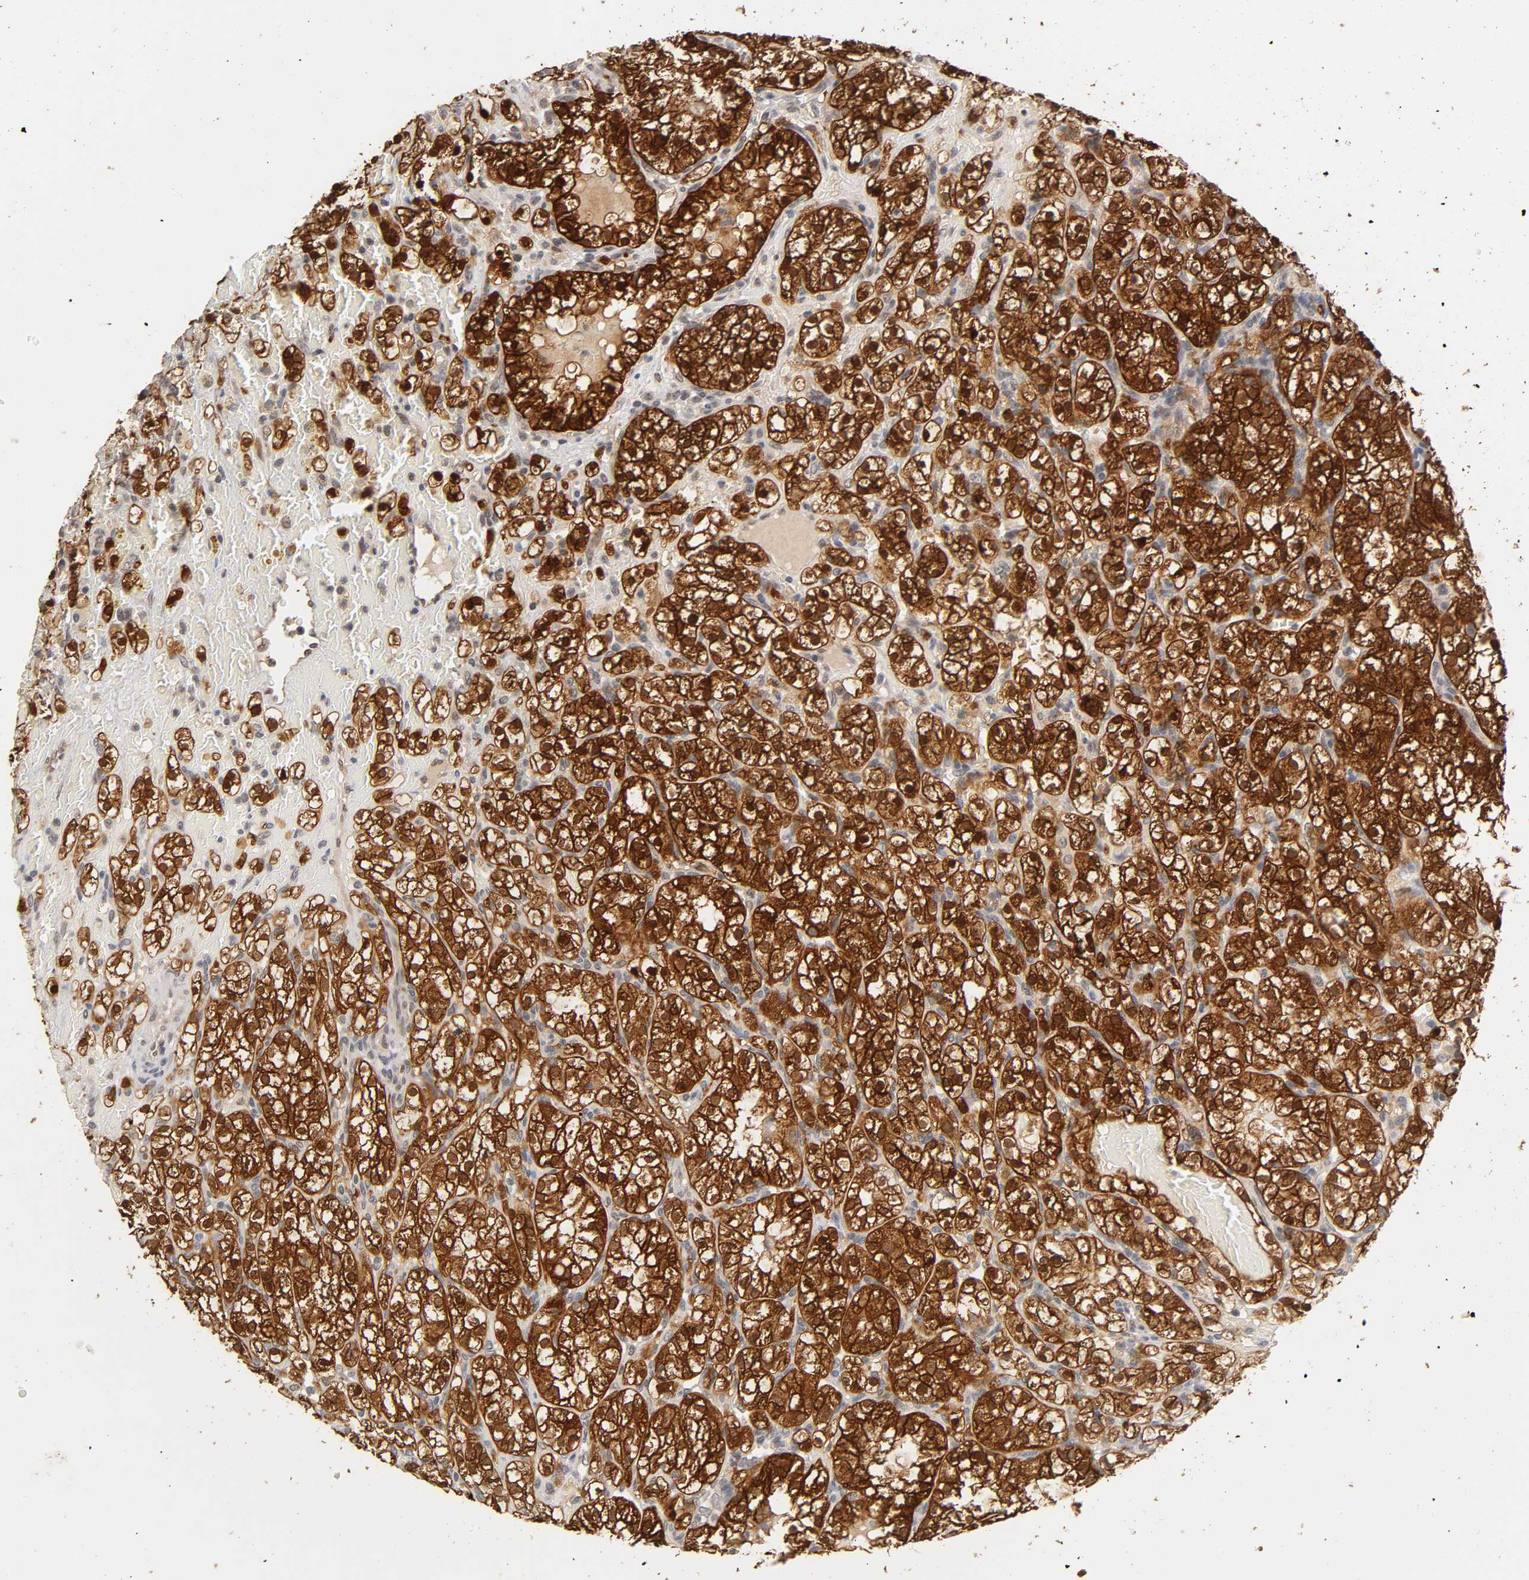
{"staining": {"intensity": "strong", "quantity": ">75%", "location": "cytoplasmic/membranous,nuclear"}, "tissue": "renal cancer", "cell_type": "Tumor cells", "image_type": "cancer", "snomed": [{"axis": "morphology", "description": "Normal tissue, NOS"}, {"axis": "morphology", "description": "Adenocarcinoma, NOS"}, {"axis": "topography", "description": "Kidney"}], "caption": "Immunohistochemical staining of human renal cancer displays strong cytoplasmic/membranous and nuclear protein positivity in about >75% of tumor cells.", "gene": "HTR1E", "patient": {"sex": "female", "age": 55}}